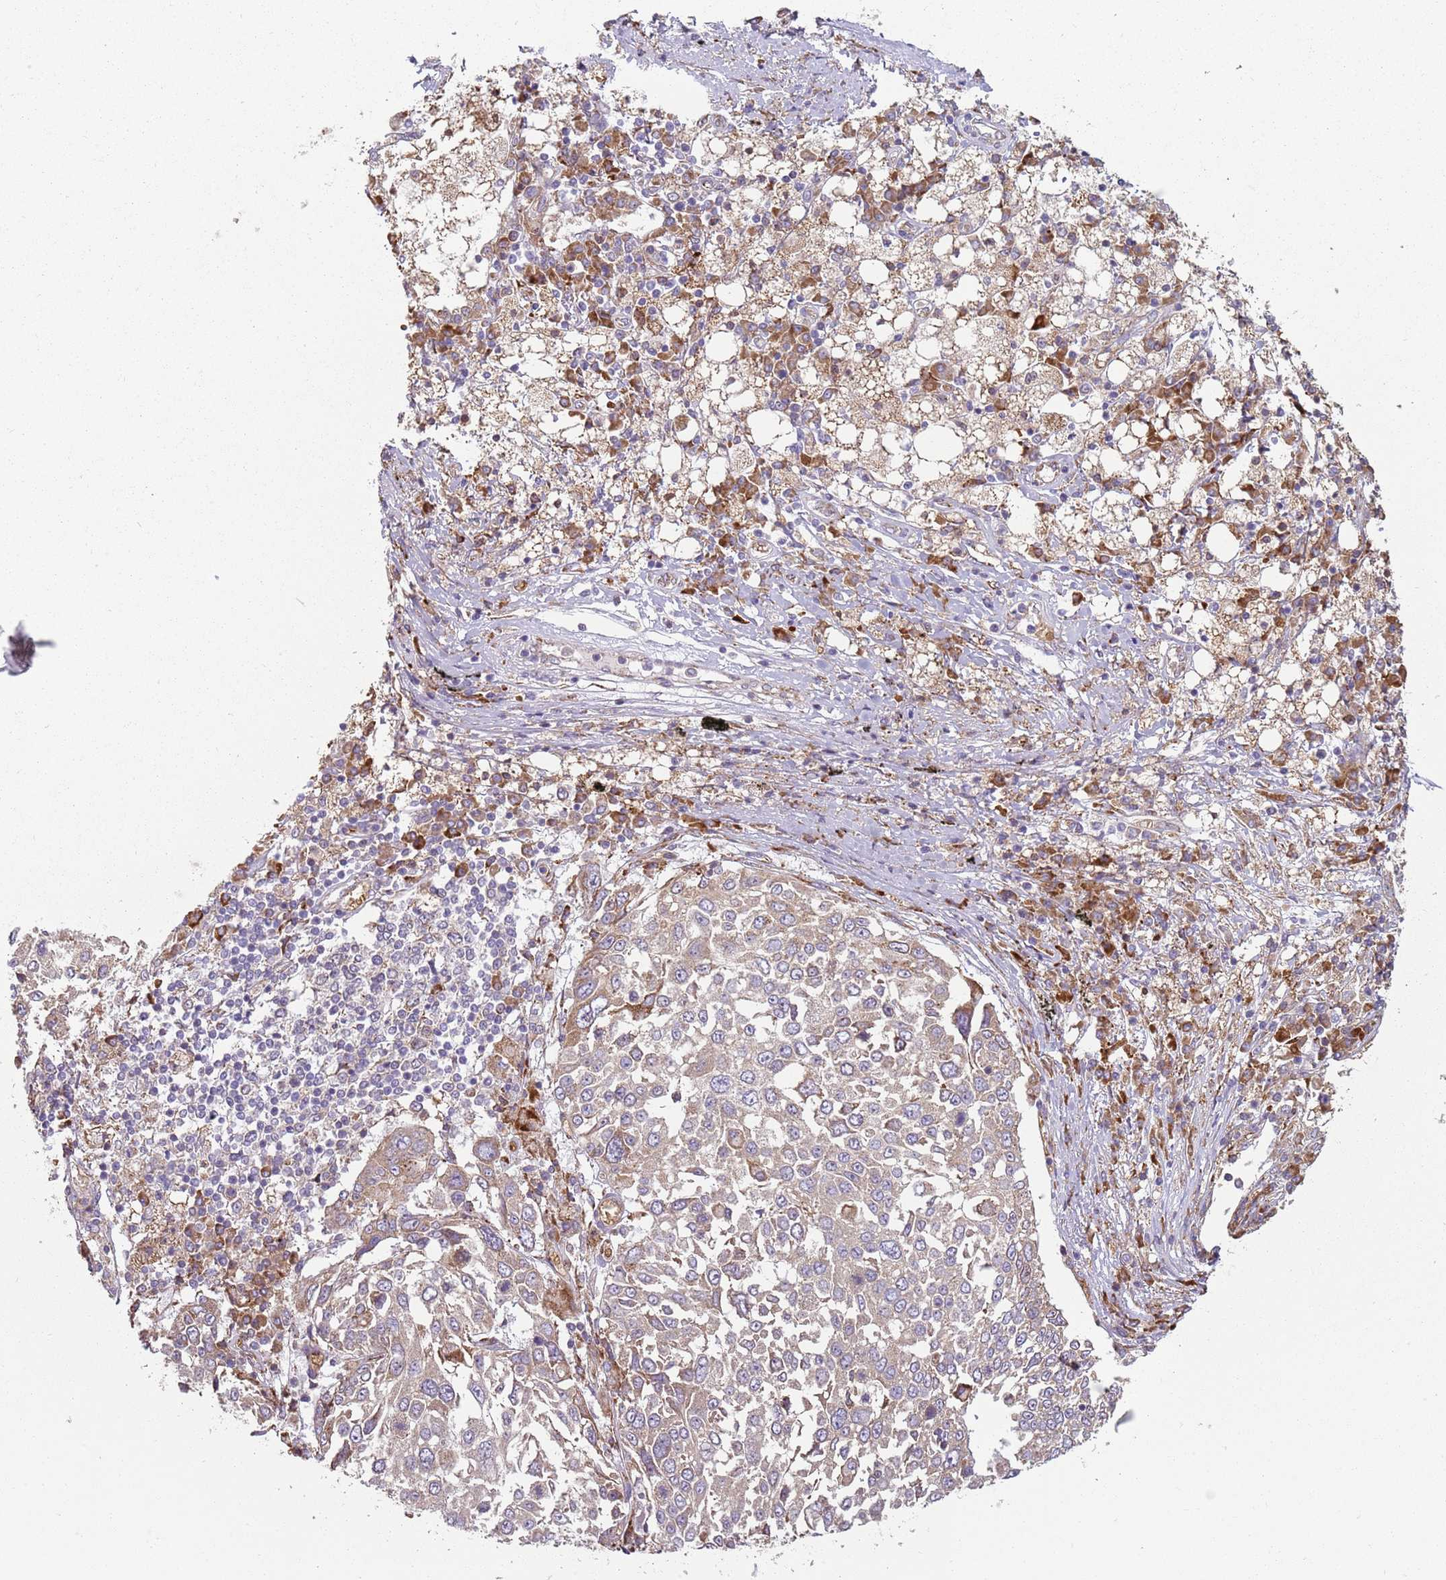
{"staining": {"intensity": "weak", "quantity": "<25%", "location": "cytoplasmic/membranous"}, "tissue": "lung cancer", "cell_type": "Tumor cells", "image_type": "cancer", "snomed": [{"axis": "morphology", "description": "Squamous cell carcinoma, NOS"}, {"axis": "topography", "description": "Lung"}], "caption": "Tumor cells are negative for brown protein staining in squamous cell carcinoma (lung).", "gene": "SPATA2", "patient": {"sex": "male", "age": 65}}